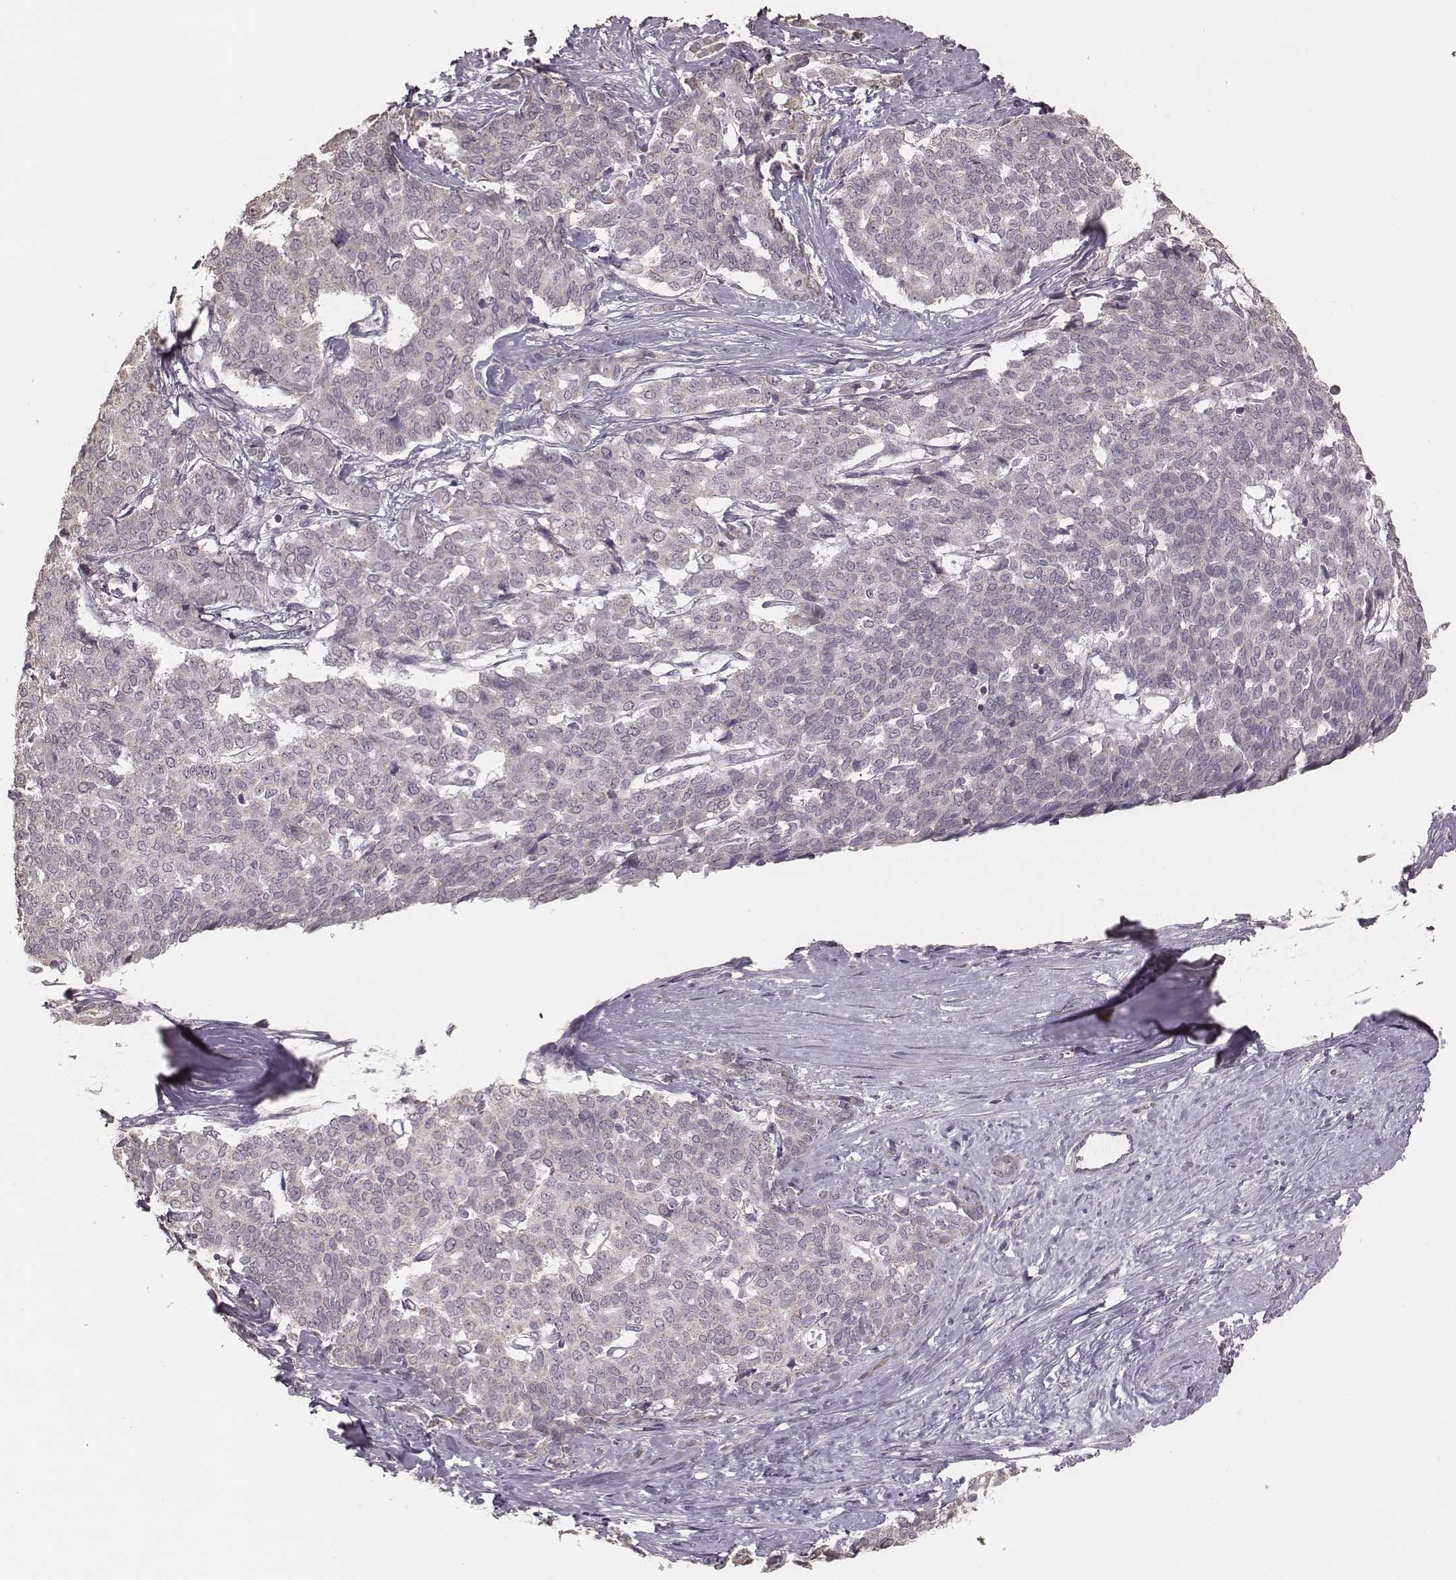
{"staining": {"intensity": "negative", "quantity": "none", "location": "none"}, "tissue": "liver cancer", "cell_type": "Tumor cells", "image_type": "cancer", "snomed": [{"axis": "morphology", "description": "Cholangiocarcinoma"}, {"axis": "topography", "description": "Liver"}], "caption": "A micrograph of liver cancer stained for a protein reveals no brown staining in tumor cells. (IHC, brightfield microscopy, high magnification).", "gene": "SLC7A4", "patient": {"sex": "female", "age": 47}}